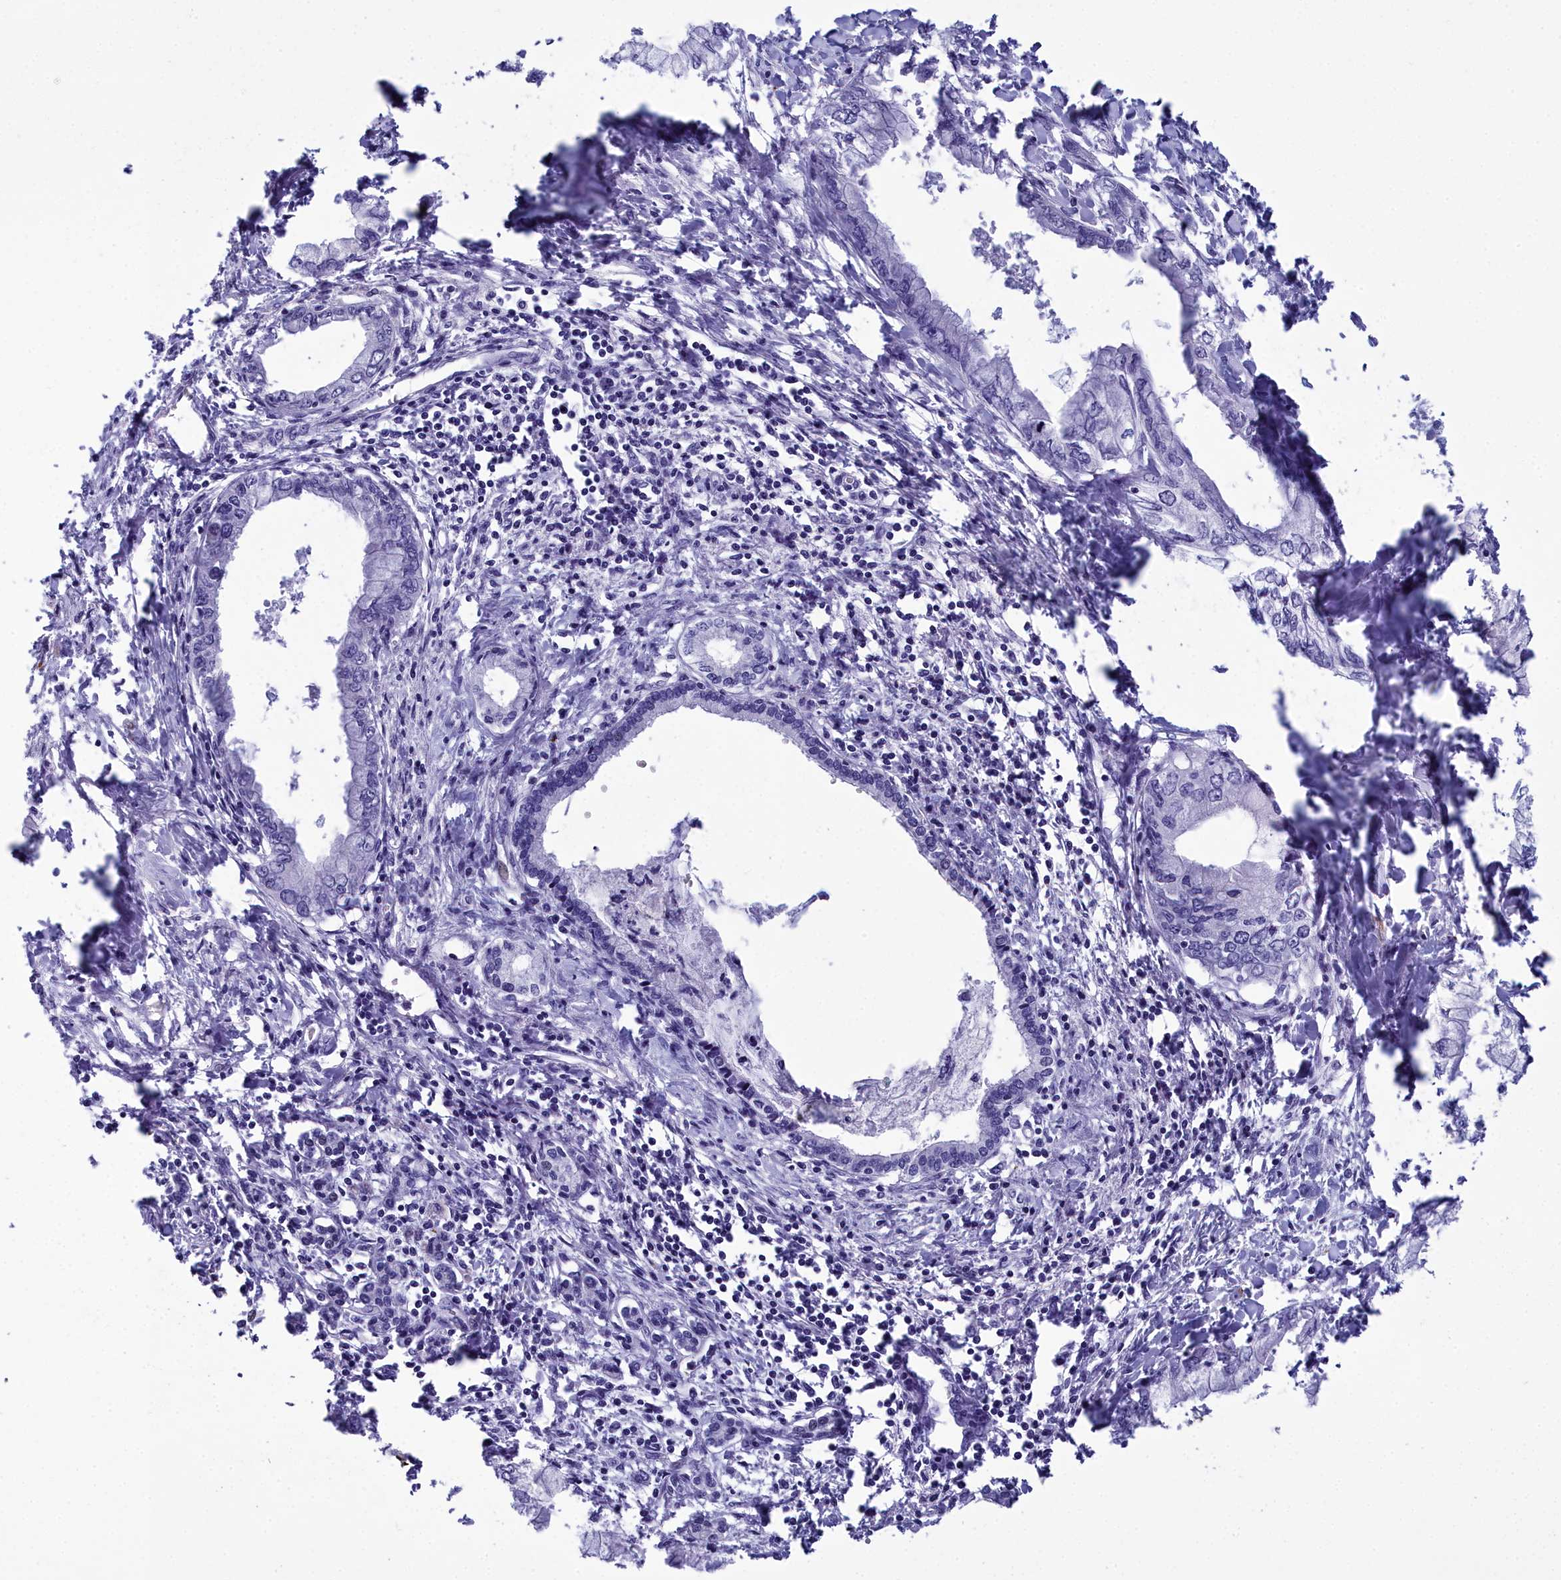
{"staining": {"intensity": "negative", "quantity": "none", "location": "none"}, "tissue": "pancreatic cancer", "cell_type": "Tumor cells", "image_type": "cancer", "snomed": [{"axis": "morphology", "description": "Adenocarcinoma, NOS"}, {"axis": "topography", "description": "Pancreas"}], "caption": "An image of human adenocarcinoma (pancreatic) is negative for staining in tumor cells.", "gene": "MAP6", "patient": {"sex": "male", "age": 48}}